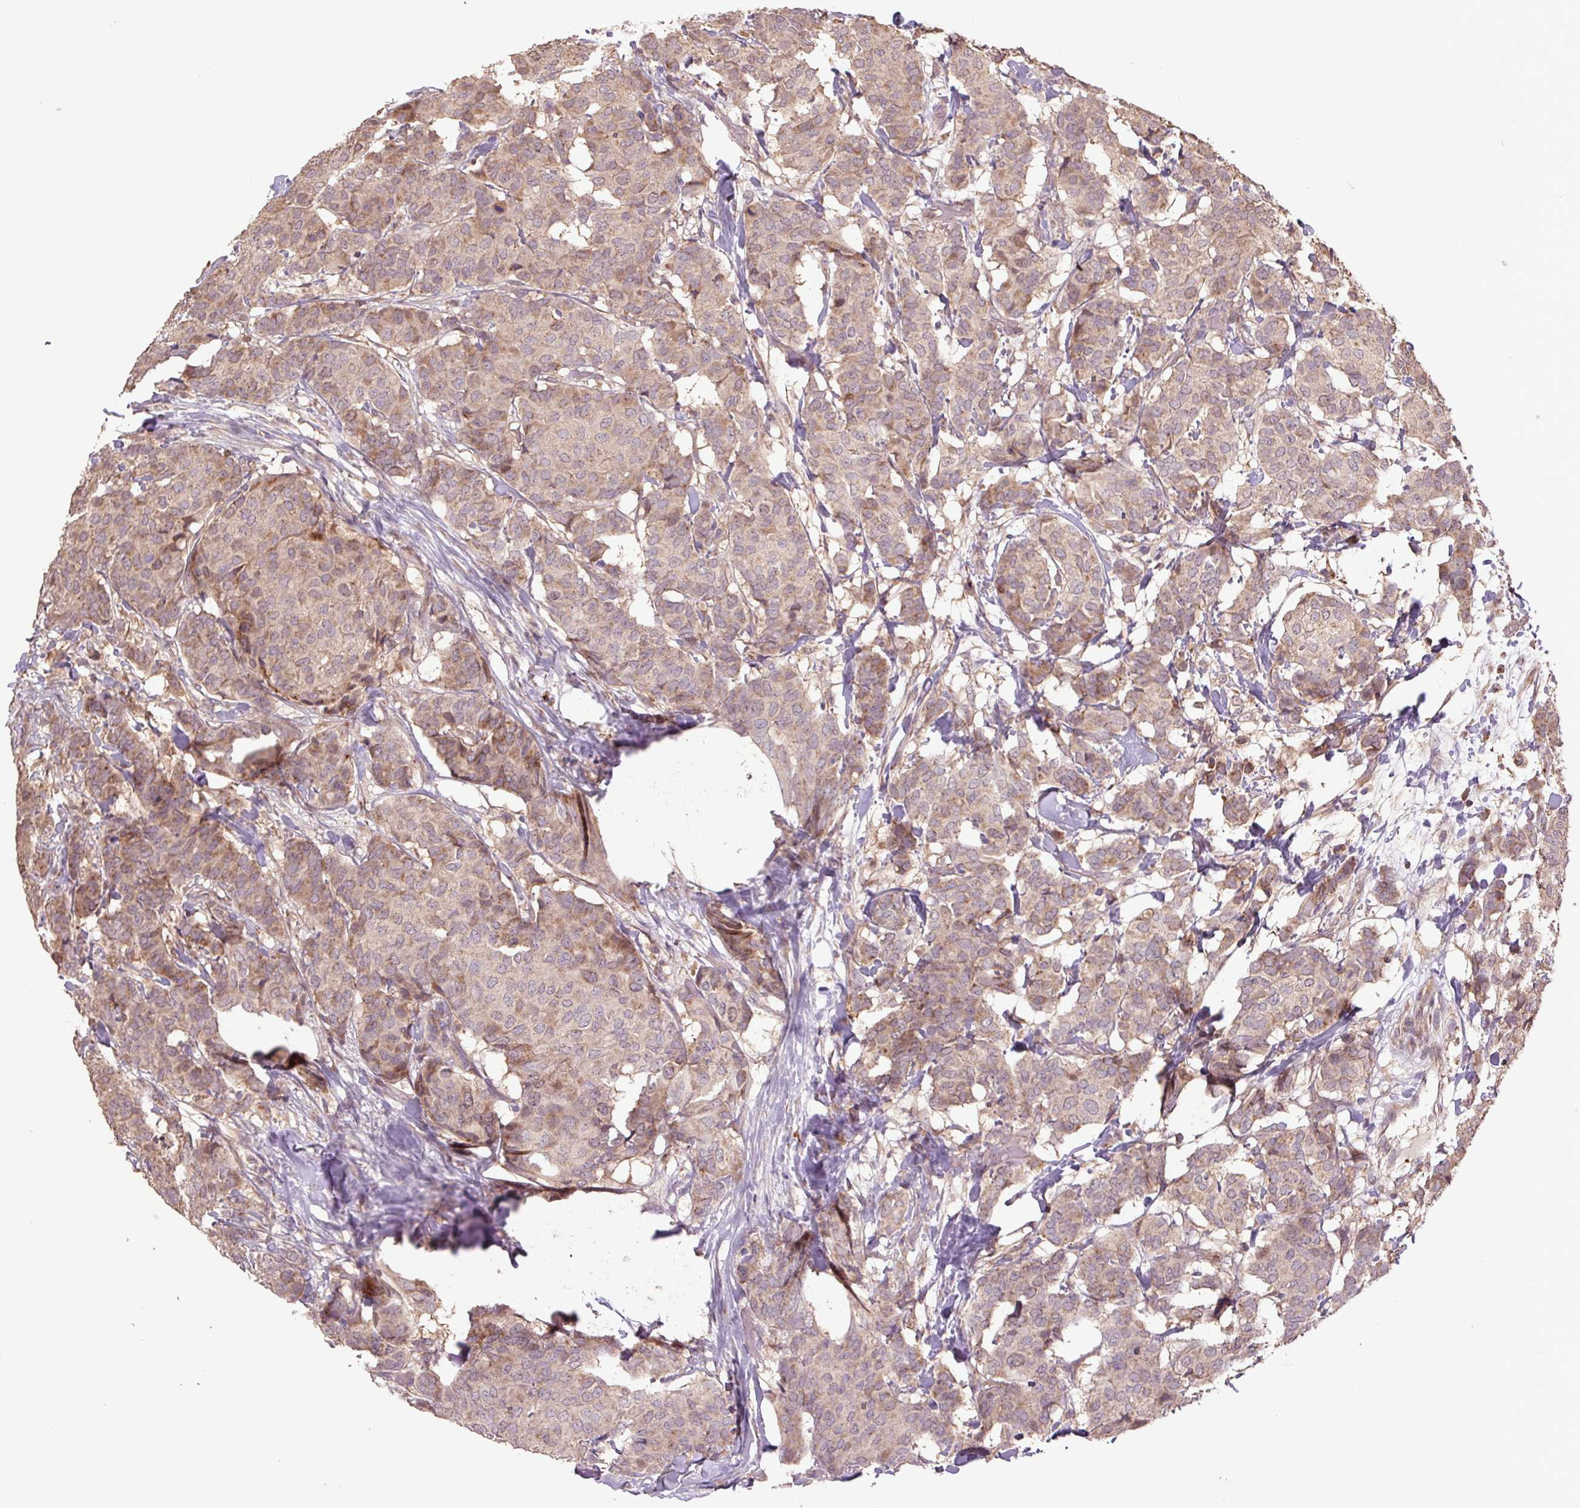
{"staining": {"intensity": "weak", "quantity": "25%-75%", "location": "cytoplasmic/membranous"}, "tissue": "breast cancer", "cell_type": "Tumor cells", "image_type": "cancer", "snomed": [{"axis": "morphology", "description": "Duct carcinoma"}, {"axis": "topography", "description": "Breast"}], "caption": "Protein expression analysis of human breast intraductal carcinoma reveals weak cytoplasmic/membranous positivity in about 25%-75% of tumor cells.", "gene": "TMEM160", "patient": {"sex": "female", "age": 75}}